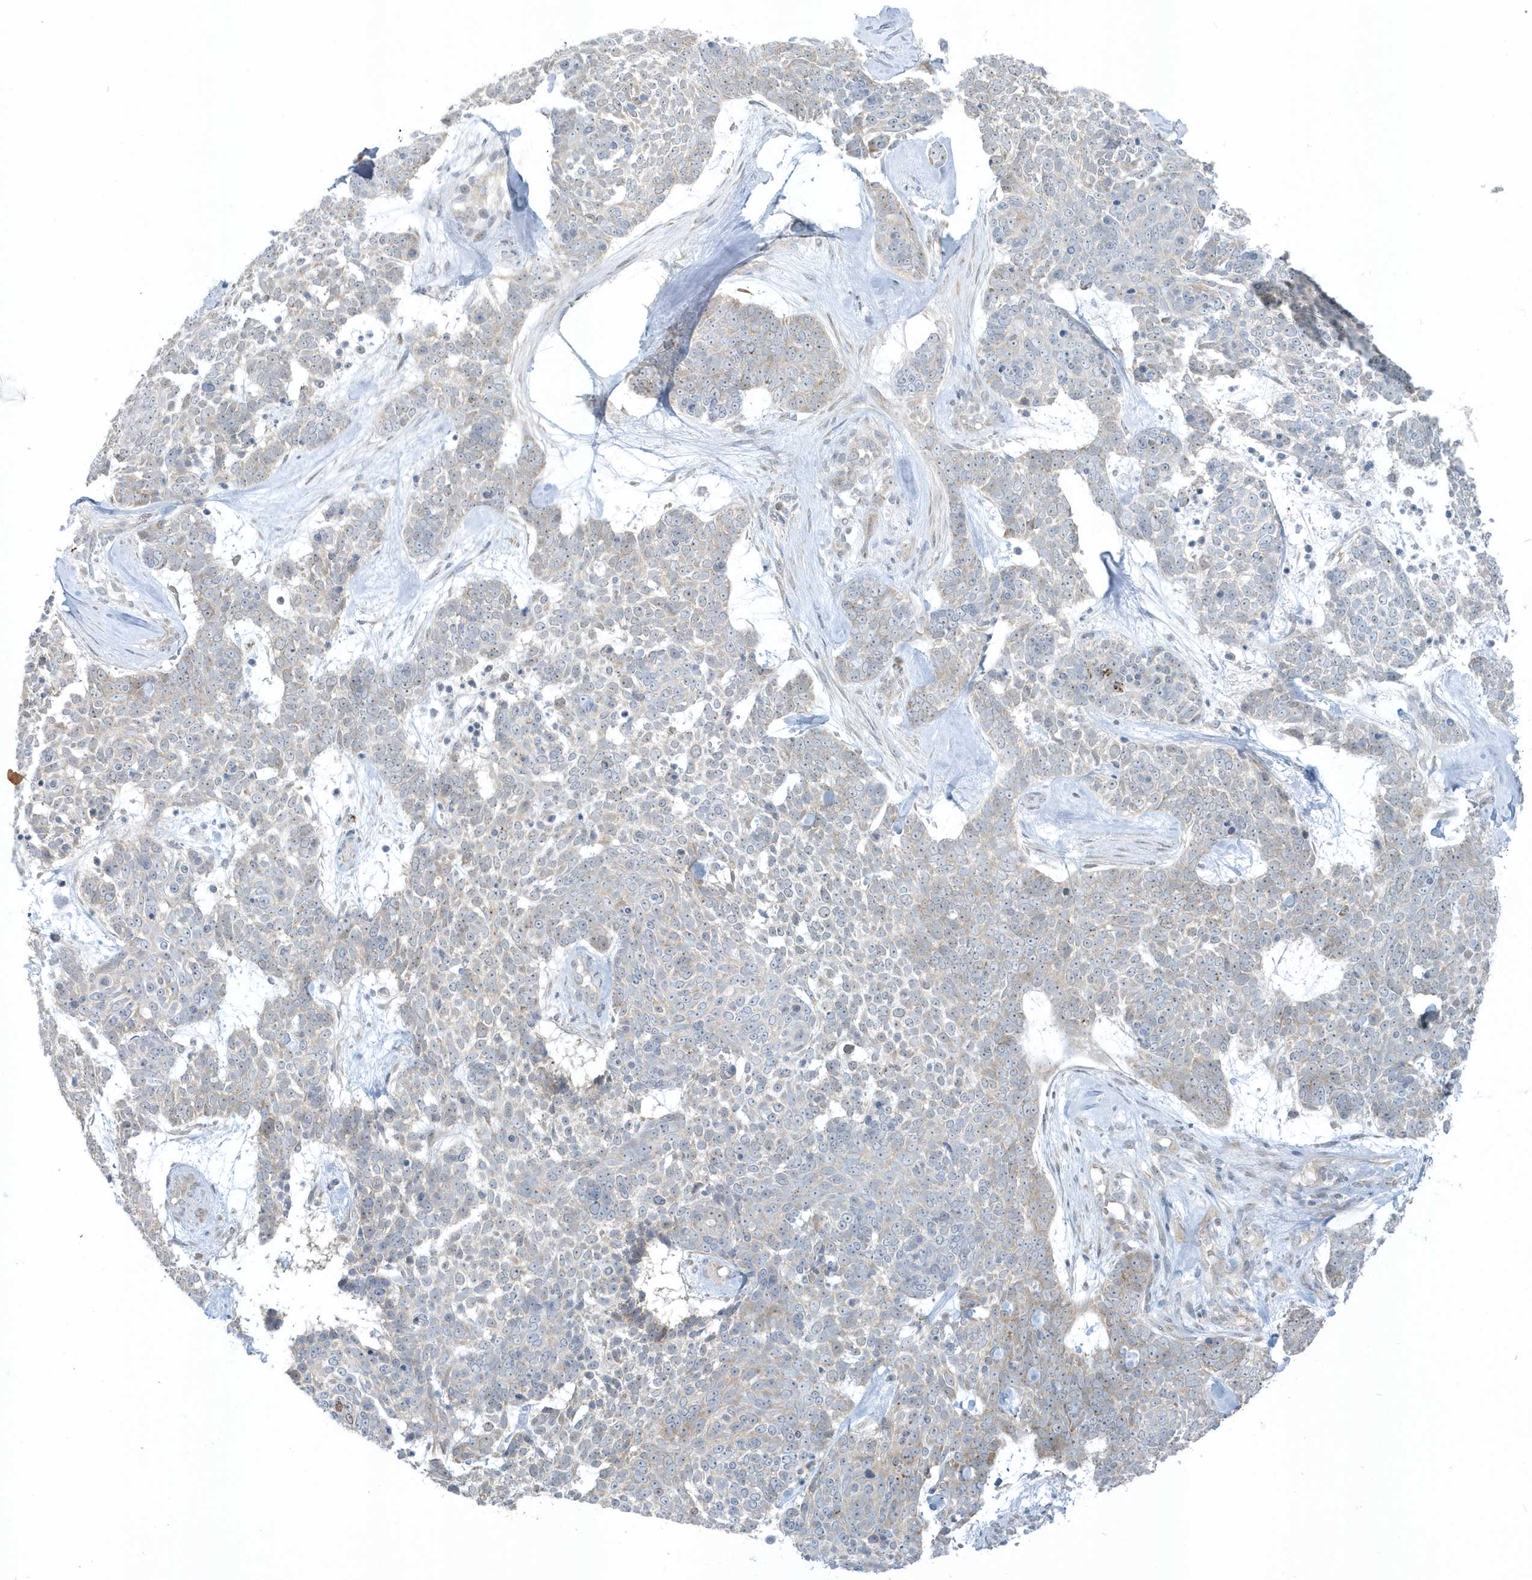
{"staining": {"intensity": "weak", "quantity": "<25%", "location": "cytoplasmic/membranous"}, "tissue": "skin cancer", "cell_type": "Tumor cells", "image_type": "cancer", "snomed": [{"axis": "morphology", "description": "Basal cell carcinoma"}, {"axis": "topography", "description": "Skin"}], "caption": "The immunohistochemistry photomicrograph has no significant positivity in tumor cells of skin cancer (basal cell carcinoma) tissue. The staining was performed using DAB (3,3'-diaminobenzidine) to visualize the protein expression in brown, while the nuclei were stained in blue with hematoxylin (Magnification: 20x).", "gene": "SCN3A", "patient": {"sex": "female", "age": 81}}